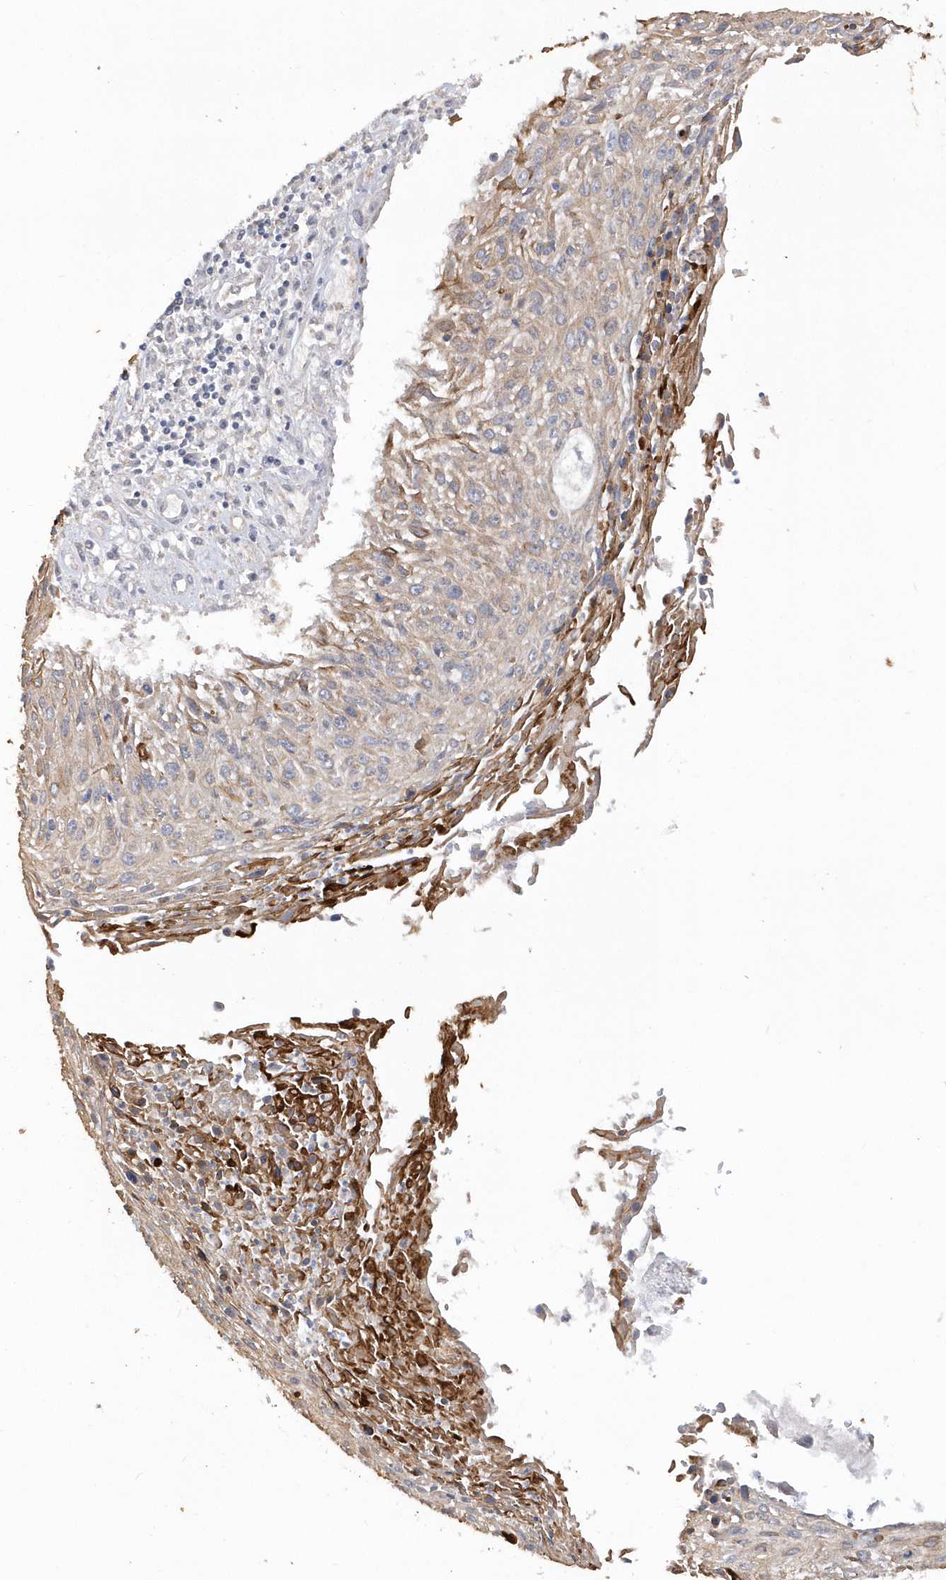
{"staining": {"intensity": "moderate", "quantity": "<25%", "location": "cytoplasmic/membranous"}, "tissue": "cervical cancer", "cell_type": "Tumor cells", "image_type": "cancer", "snomed": [{"axis": "morphology", "description": "Squamous cell carcinoma, NOS"}, {"axis": "topography", "description": "Cervix"}], "caption": "IHC histopathology image of neoplastic tissue: cervical cancer stained using immunohistochemistry exhibits low levels of moderate protein expression localized specifically in the cytoplasmic/membranous of tumor cells, appearing as a cytoplasmic/membranous brown color.", "gene": "RPE", "patient": {"sex": "female", "age": 51}}